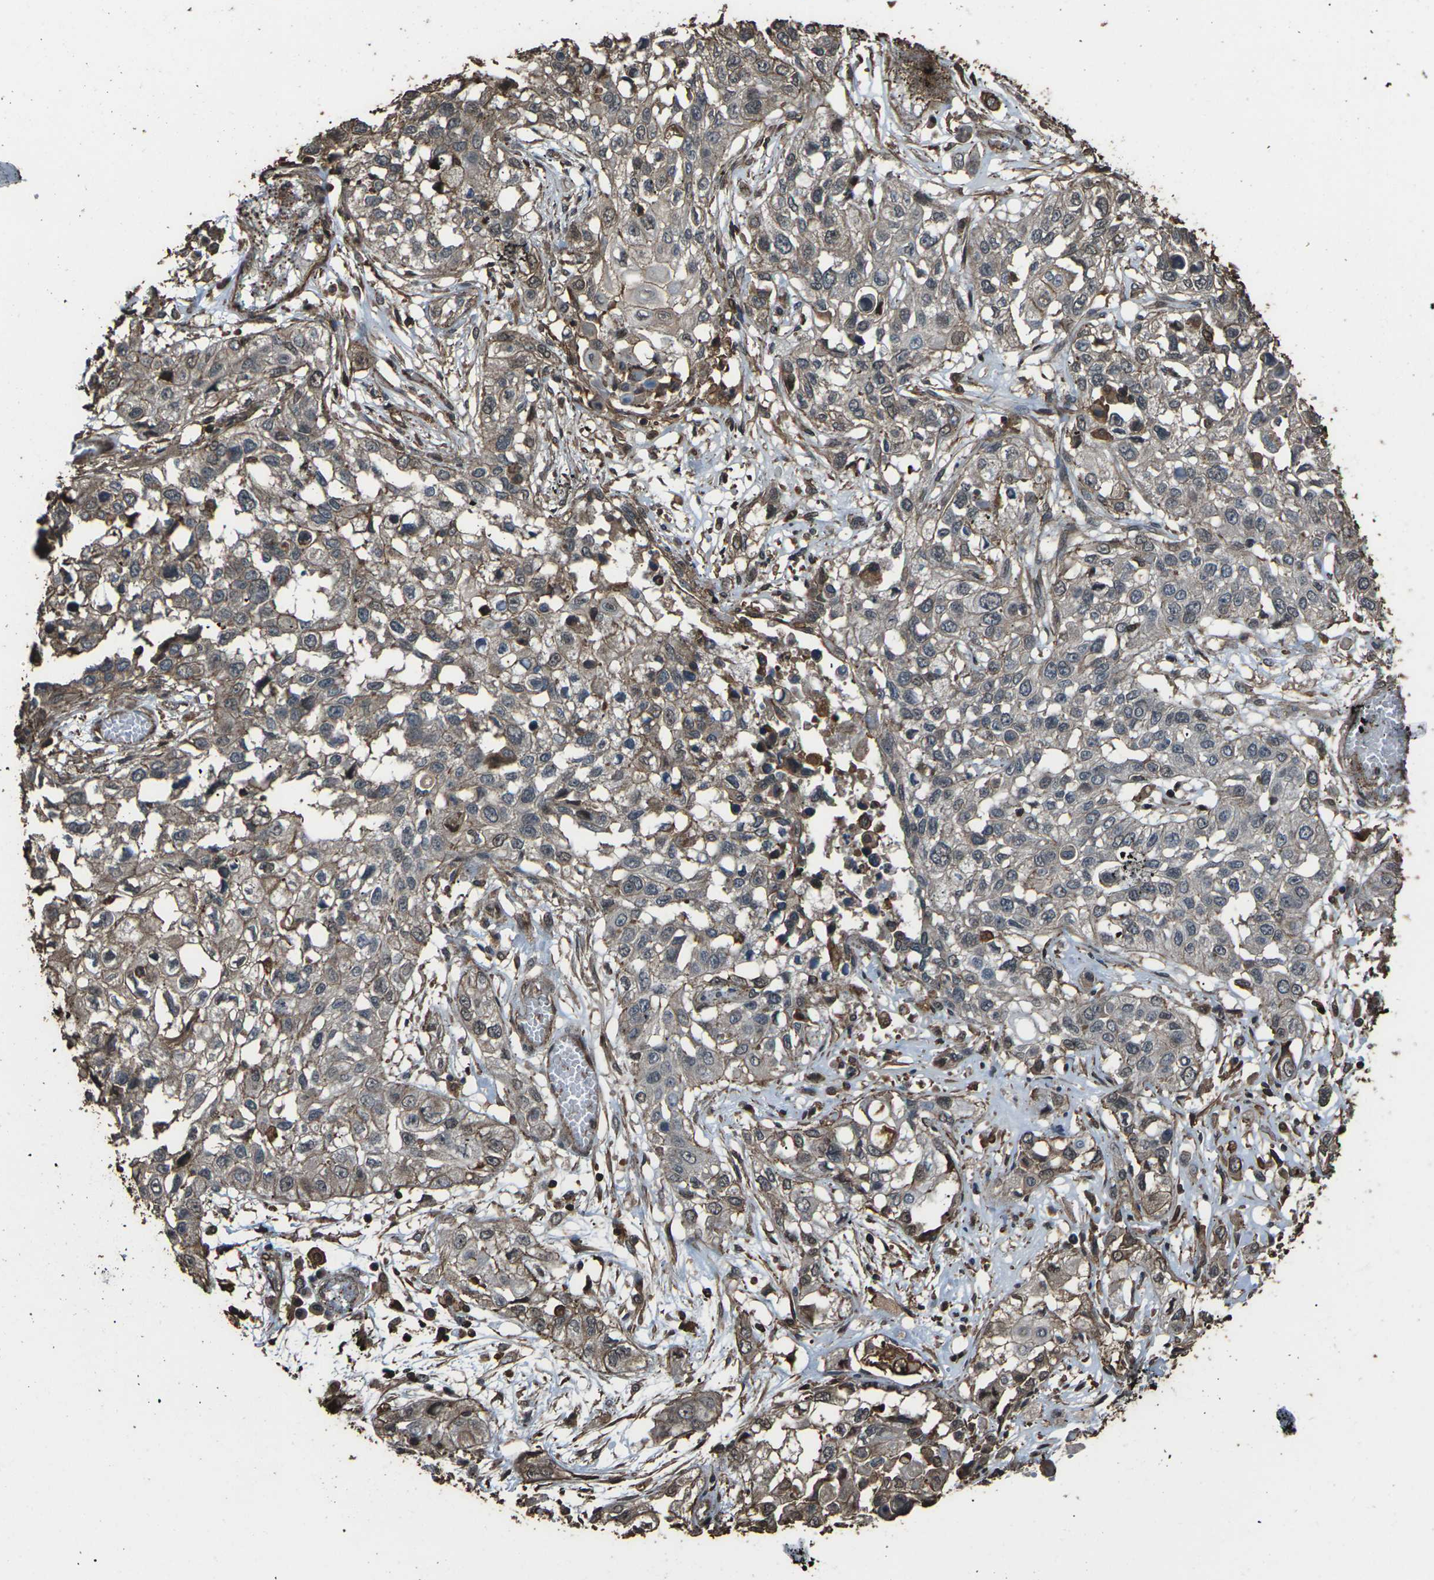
{"staining": {"intensity": "weak", "quantity": "<25%", "location": "cytoplasmic/membranous"}, "tissue": "lung cancer", "cell_type": "Tumor cells", "image_type": "cancer", "snomed": [{"axis": "morphology", "description": "Squamous cell carcinoma, NOS"}, {"axis": "topography", "description": "Lung"}], "caption": "Human lung cancer (squamous cell carcinoma) stained for a protein using immunohistochemistry (IHC) reveals no staining in tumor cells.", "gene": "DHPS", "patient": {"sex": "male", "age": 71}}